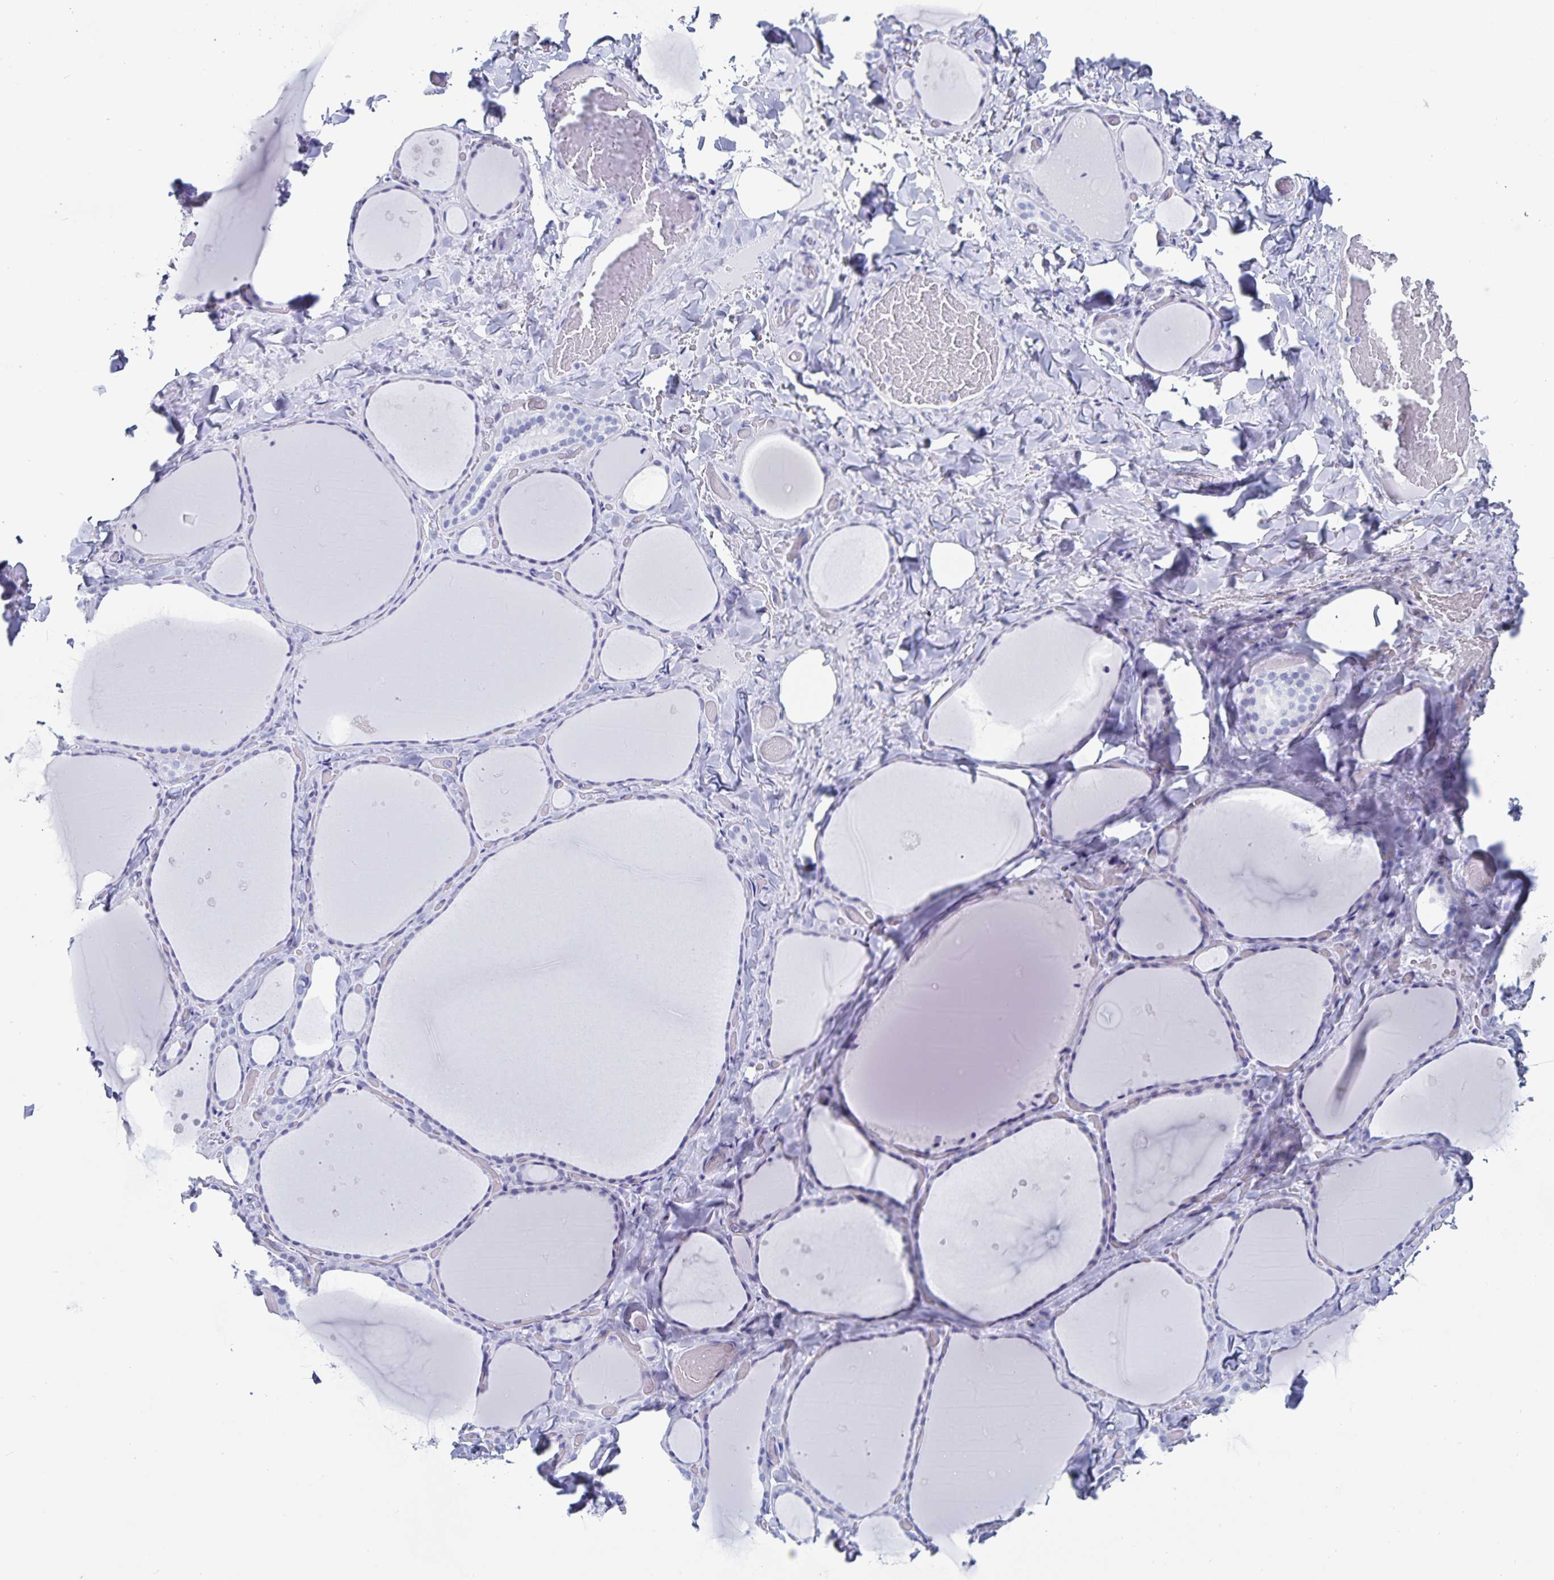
{"staining": {"intensity": "negative", "quantity": "none", "location": "none"}, "tissue": "thyroid gland", "cell_type": "Glandular cells", "image_type": "normal", "snomed": [{"axis": "morphology", "description": "Normal tissue, NOS"}, {"axis": "topography", "description": "Thyroid gland"}], "caption": "Photomicrograph shows no protein expression in glandular cells of normal thyroid gland. (Stains: DAB (3,3'-diaminobenzidine) immunohistochemistry (IHC) with hematoxylin counter stain, Microscopy: brightfield microscopy at high magnification).", "gene": "C19orf73", "patient": {"sex": "female", "age": 36}}